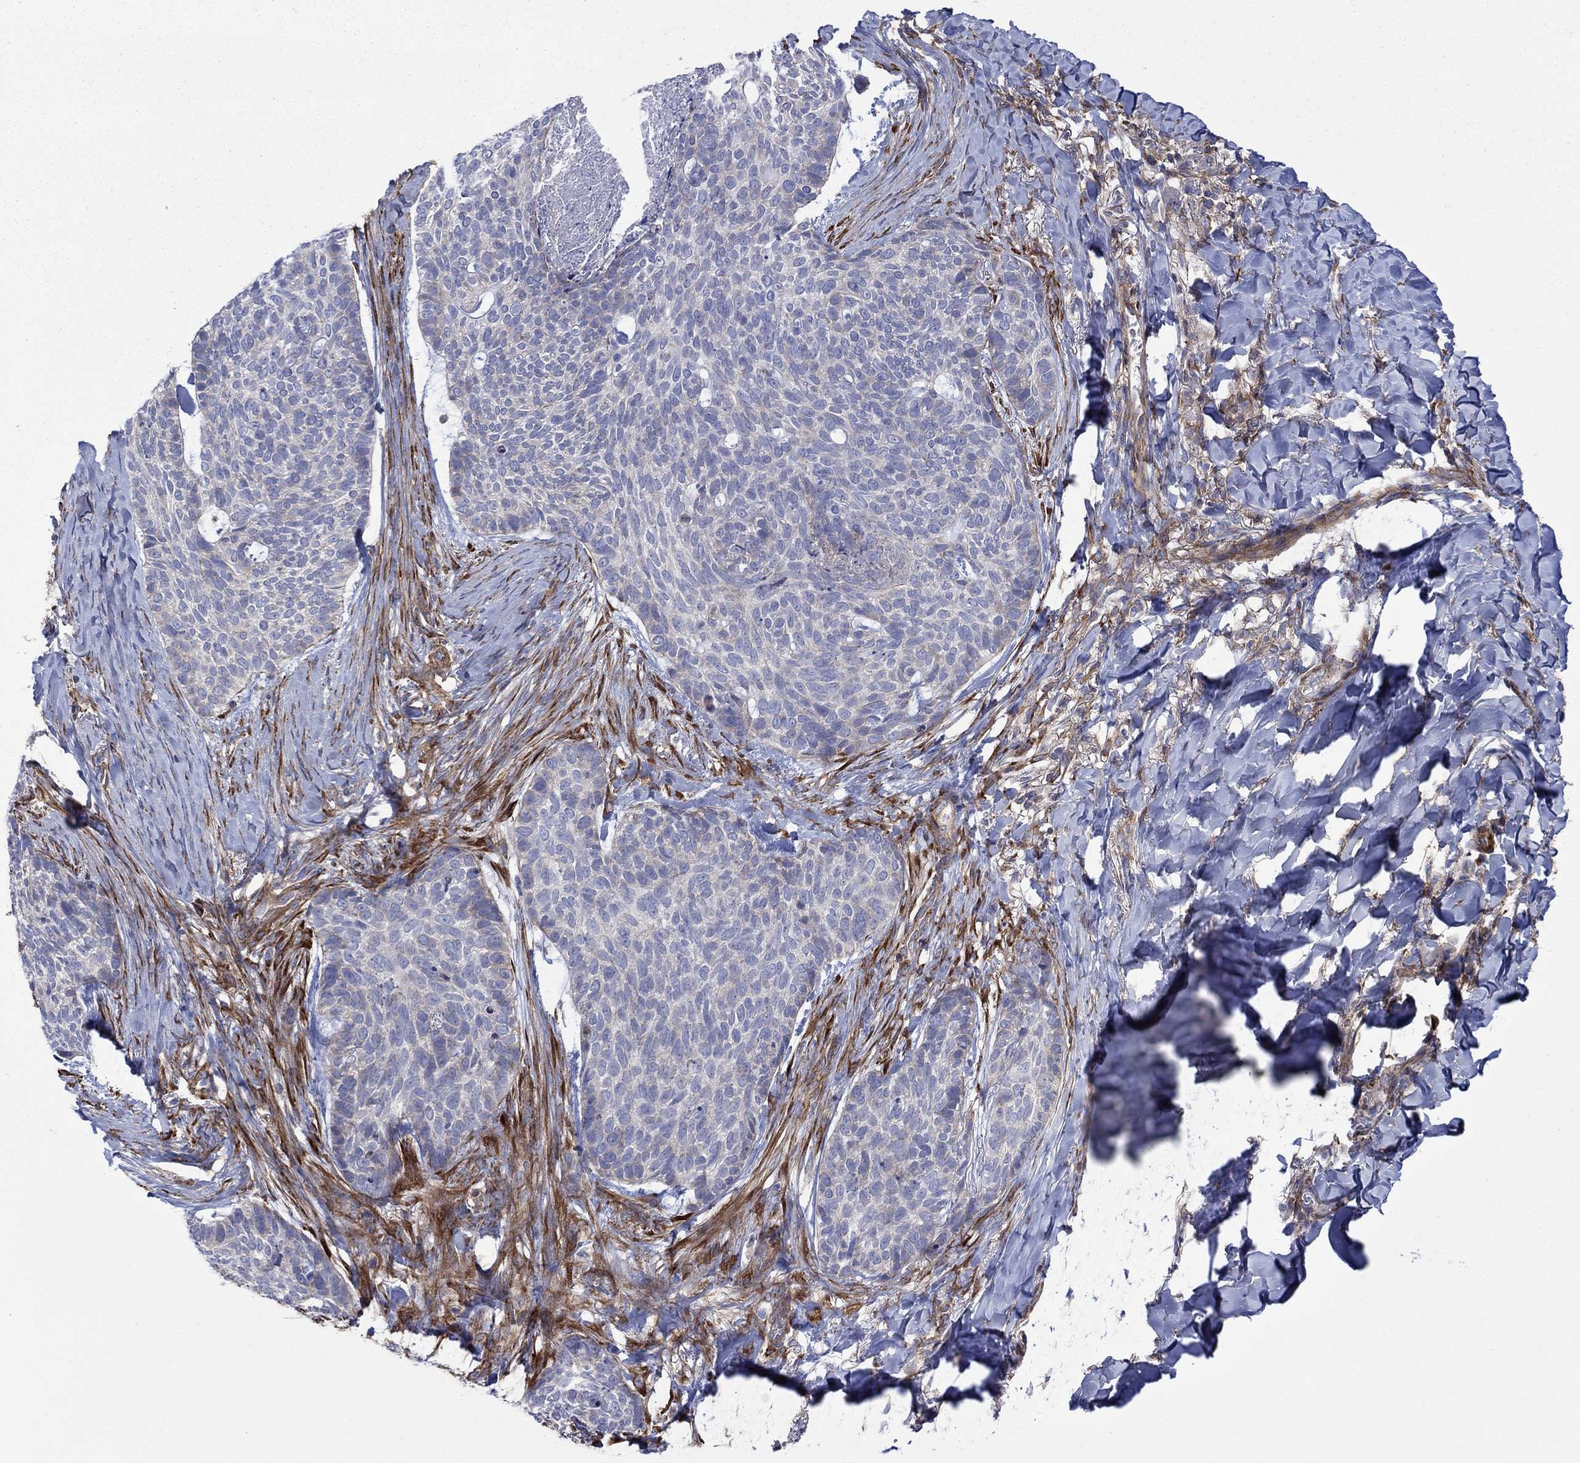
{"staining": {"intensity": "negative", "quantity": "none", "location": "none"}, "tissue": "skin cancer", "cell_type": "Tumor cells", "image_type": "cancer", "snomed": [{"axis": "morphology", "description": "Basal cell carcinoma"}, {"axis": "topography", "description": "Skin"}], "caption": "The photomicrograph shows no significant positivity in tumor cells of skin cancer (basal cell carcinoma). (Stains: DAB (3,3'-diaminobenzidine) immunohistochemistry with hematoxylin counter stain, Microscopy: brightfield microscopy at high magnification).", "gene": "PAG1", "patient": {"sex": "female", "age": 69}}